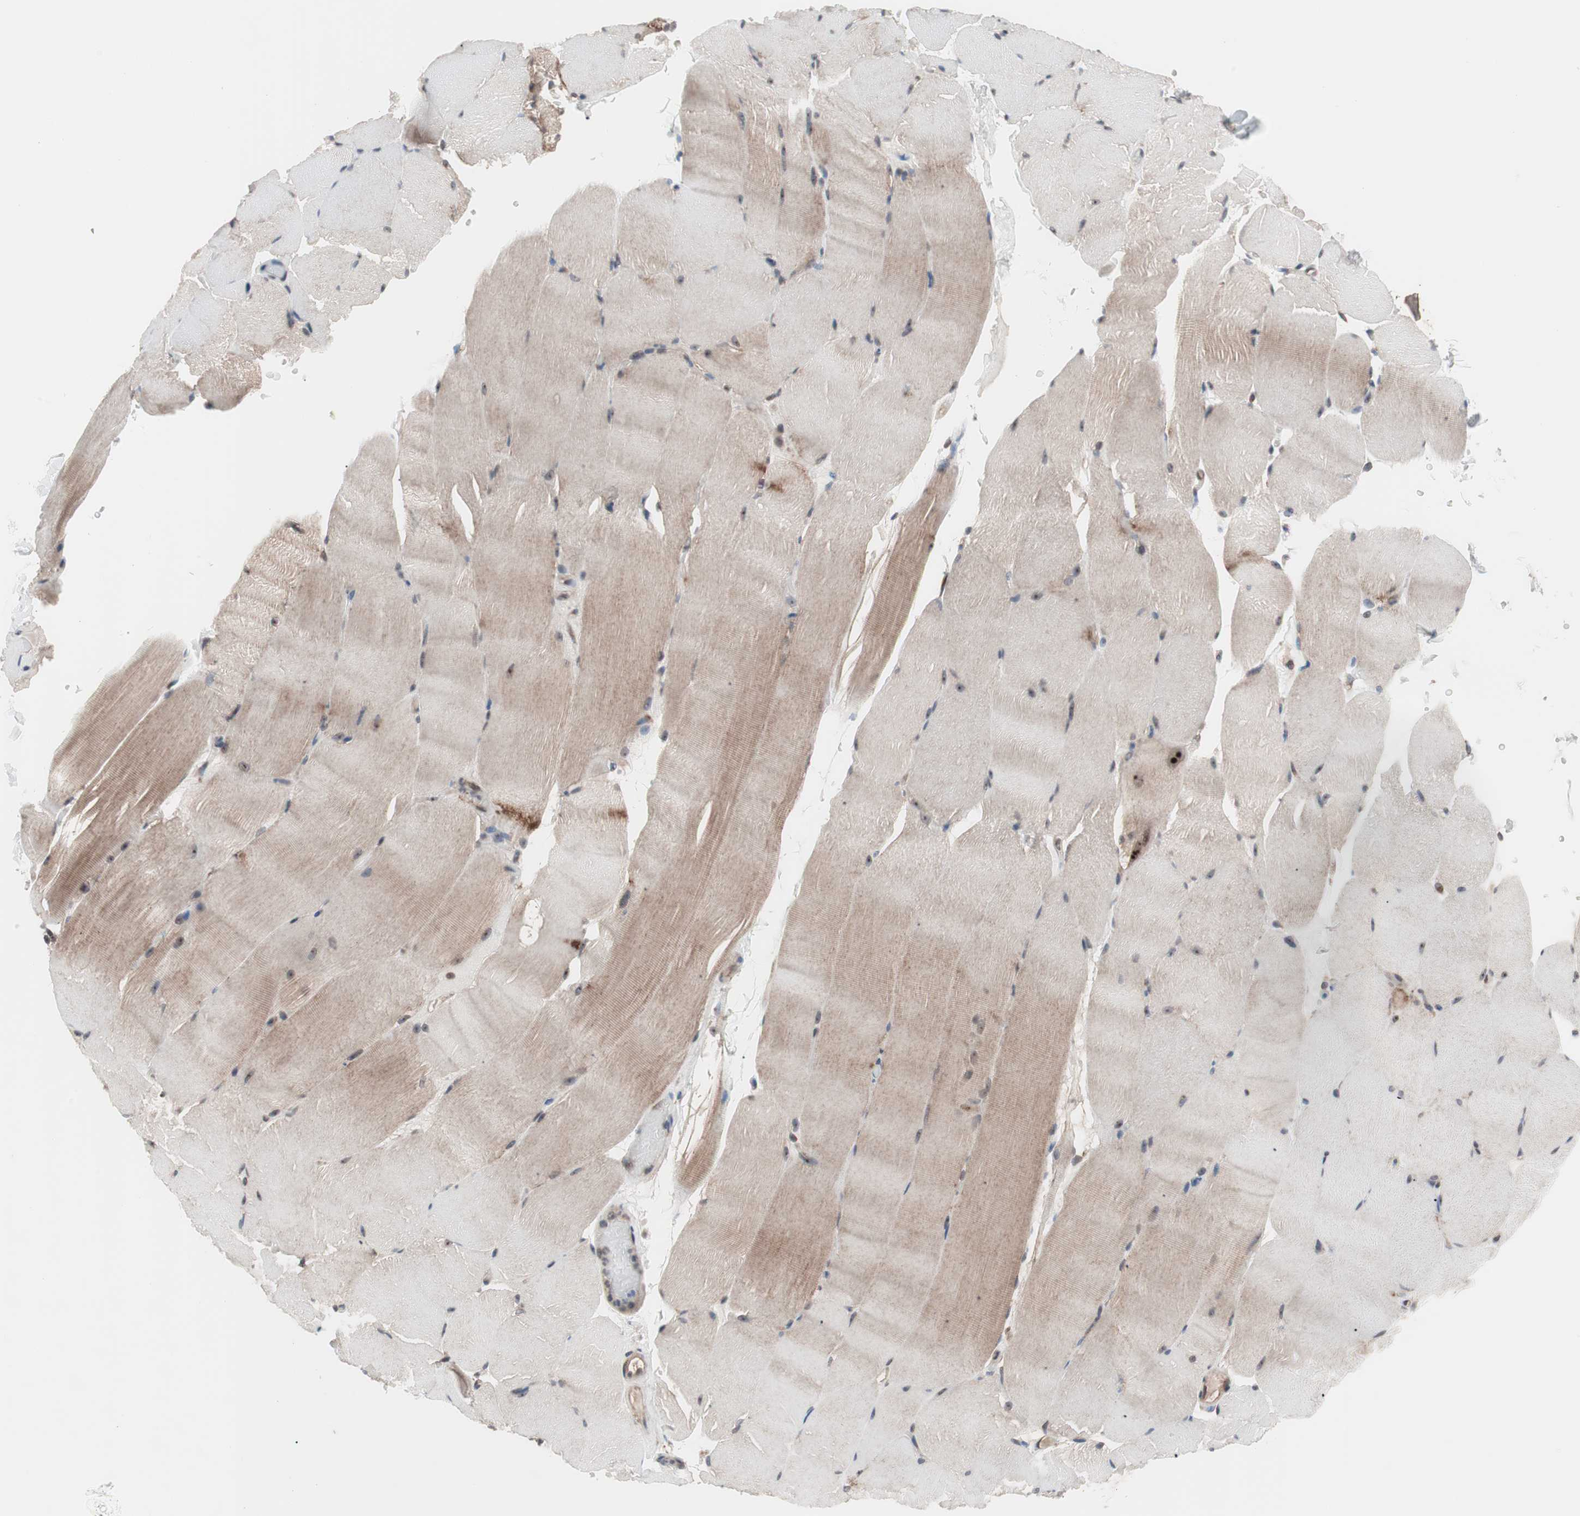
{"staining": {"intensity": "weak", "quantity": "25%-75%", "location": "cytoplasmic/membranous"}, "tissue": "skeletal muscle", "cell_type": "Myocytes", "image_type": "normal", "snomed": [{"axis": "morphology", "description": "Normal tissue, NOS"}, {"axis": "topography", "description": "Skeletal muscle"}, {"axis": "topography", "description": "Parathyroid gland"}], "caption": "Unremarkable skeletal muscle reveals weak cytoplasmic/membranous expression in about 25%-75% of myocytes.", "gene": "IRS1", "patient": {"sex": "female", "age": 37}}